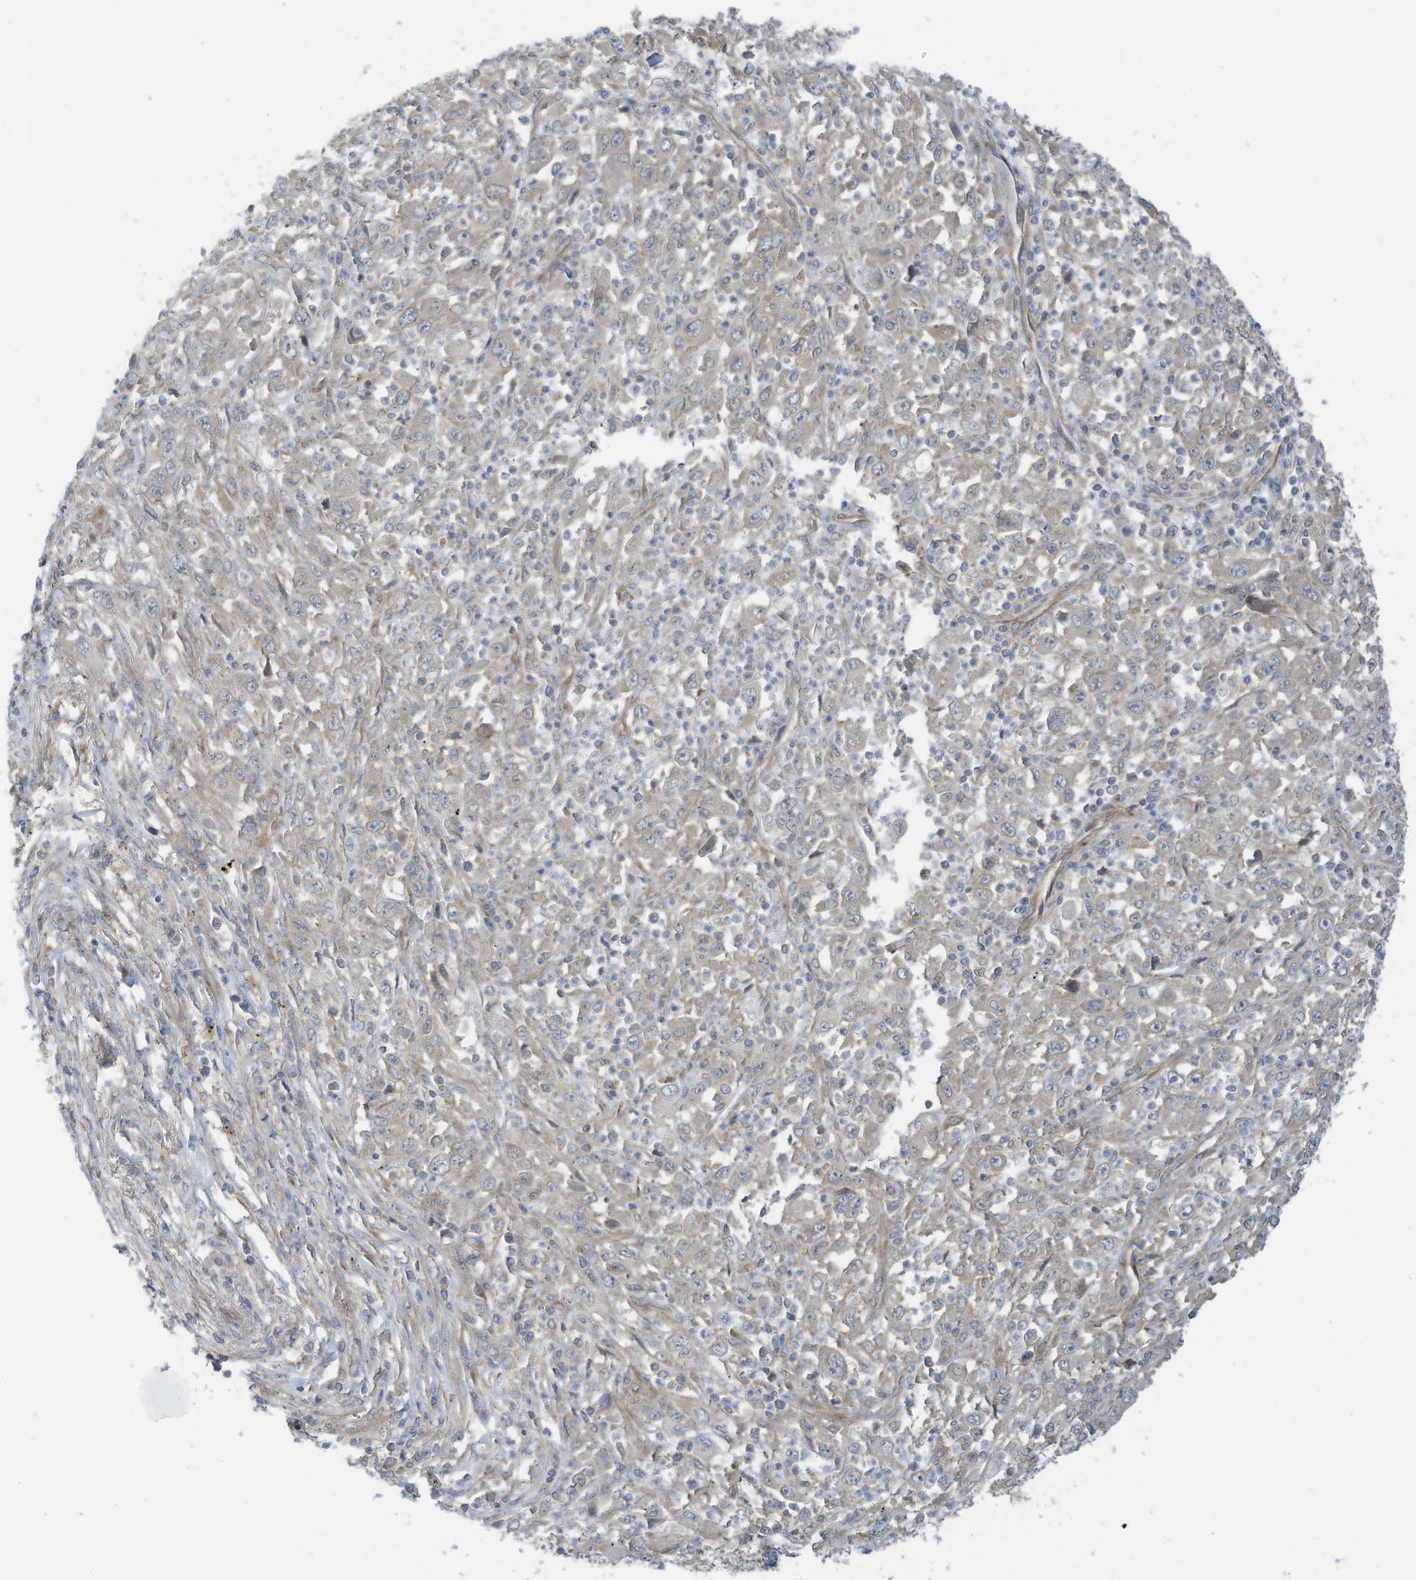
{"staining": {"intensity": "negative", "quantity": "none", "location": "none"}, "tissue": "melanoma", "cell_type": "Tumor cells", "image_type": "cancer", "snomed": [{"axis": "morphology", "description": "Malignant melanoma, Metastatic site"}, {"axis": "topography", "description": "Skin"}], "caption": "High power microscopy micrograph of an immunohistochemistry histopathology image of malignant melanoma (metastatic site), revealing no significant staining in tumor cells.", "gene": "REPS1", "patient": {"sex": "female", "age": 56}}